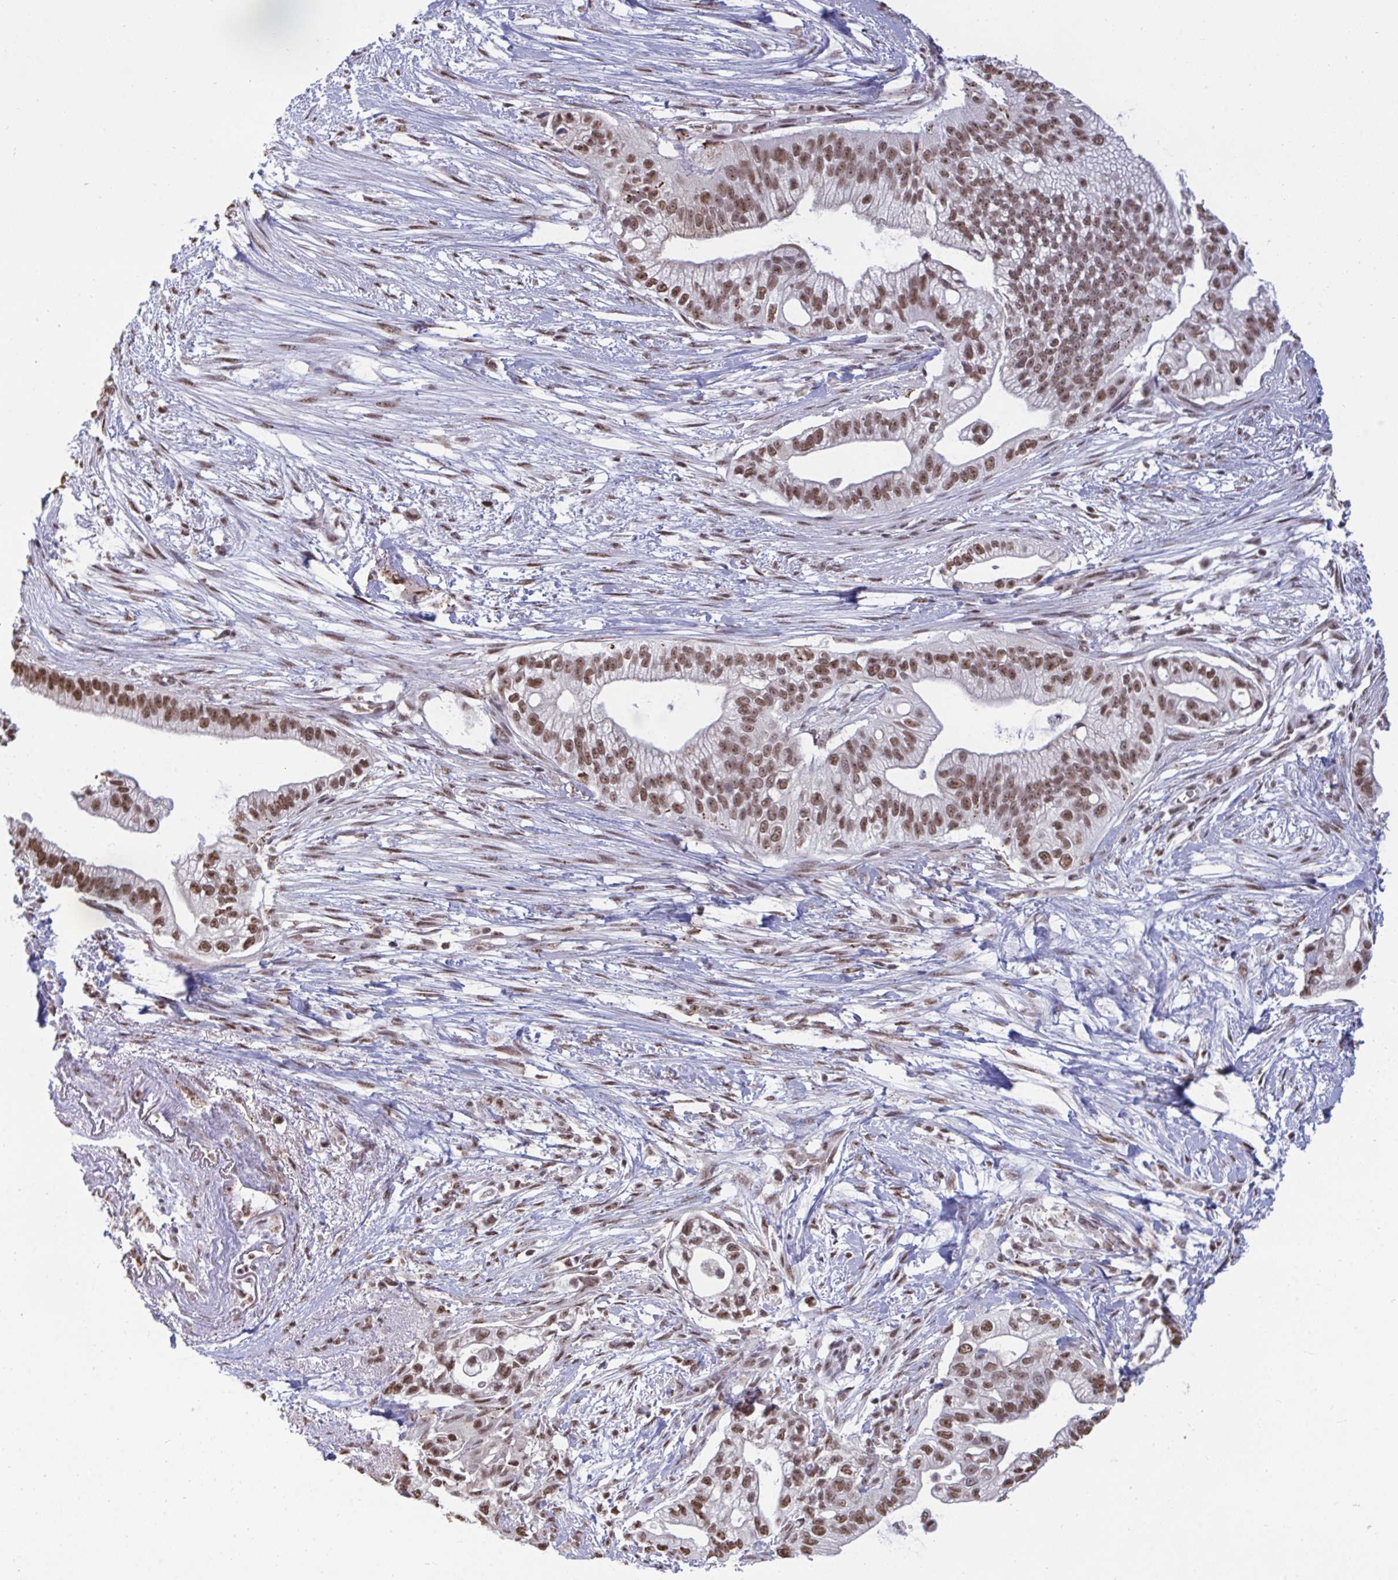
{"staining": {"intensity": "moderate", "quantity": ">75%", "location": "nuclear"}, "tissue": "pancreatic cancer", "cell_type": "Tumor cells", "image_type": "cancer", "snomed": [{"axis": "morphology", "description": "Adenocarcinoma, NOS"}, {"axis": "topography", "description": "Pancreas"}], "caption": "About >75% of tumor cells in pancreatic cancer demonstrate moderate nuclear protein expression as visualized by brown immunohistochemical staining.", "gene": "PUF60", "patient": {"sex": "male", "age": 70}}